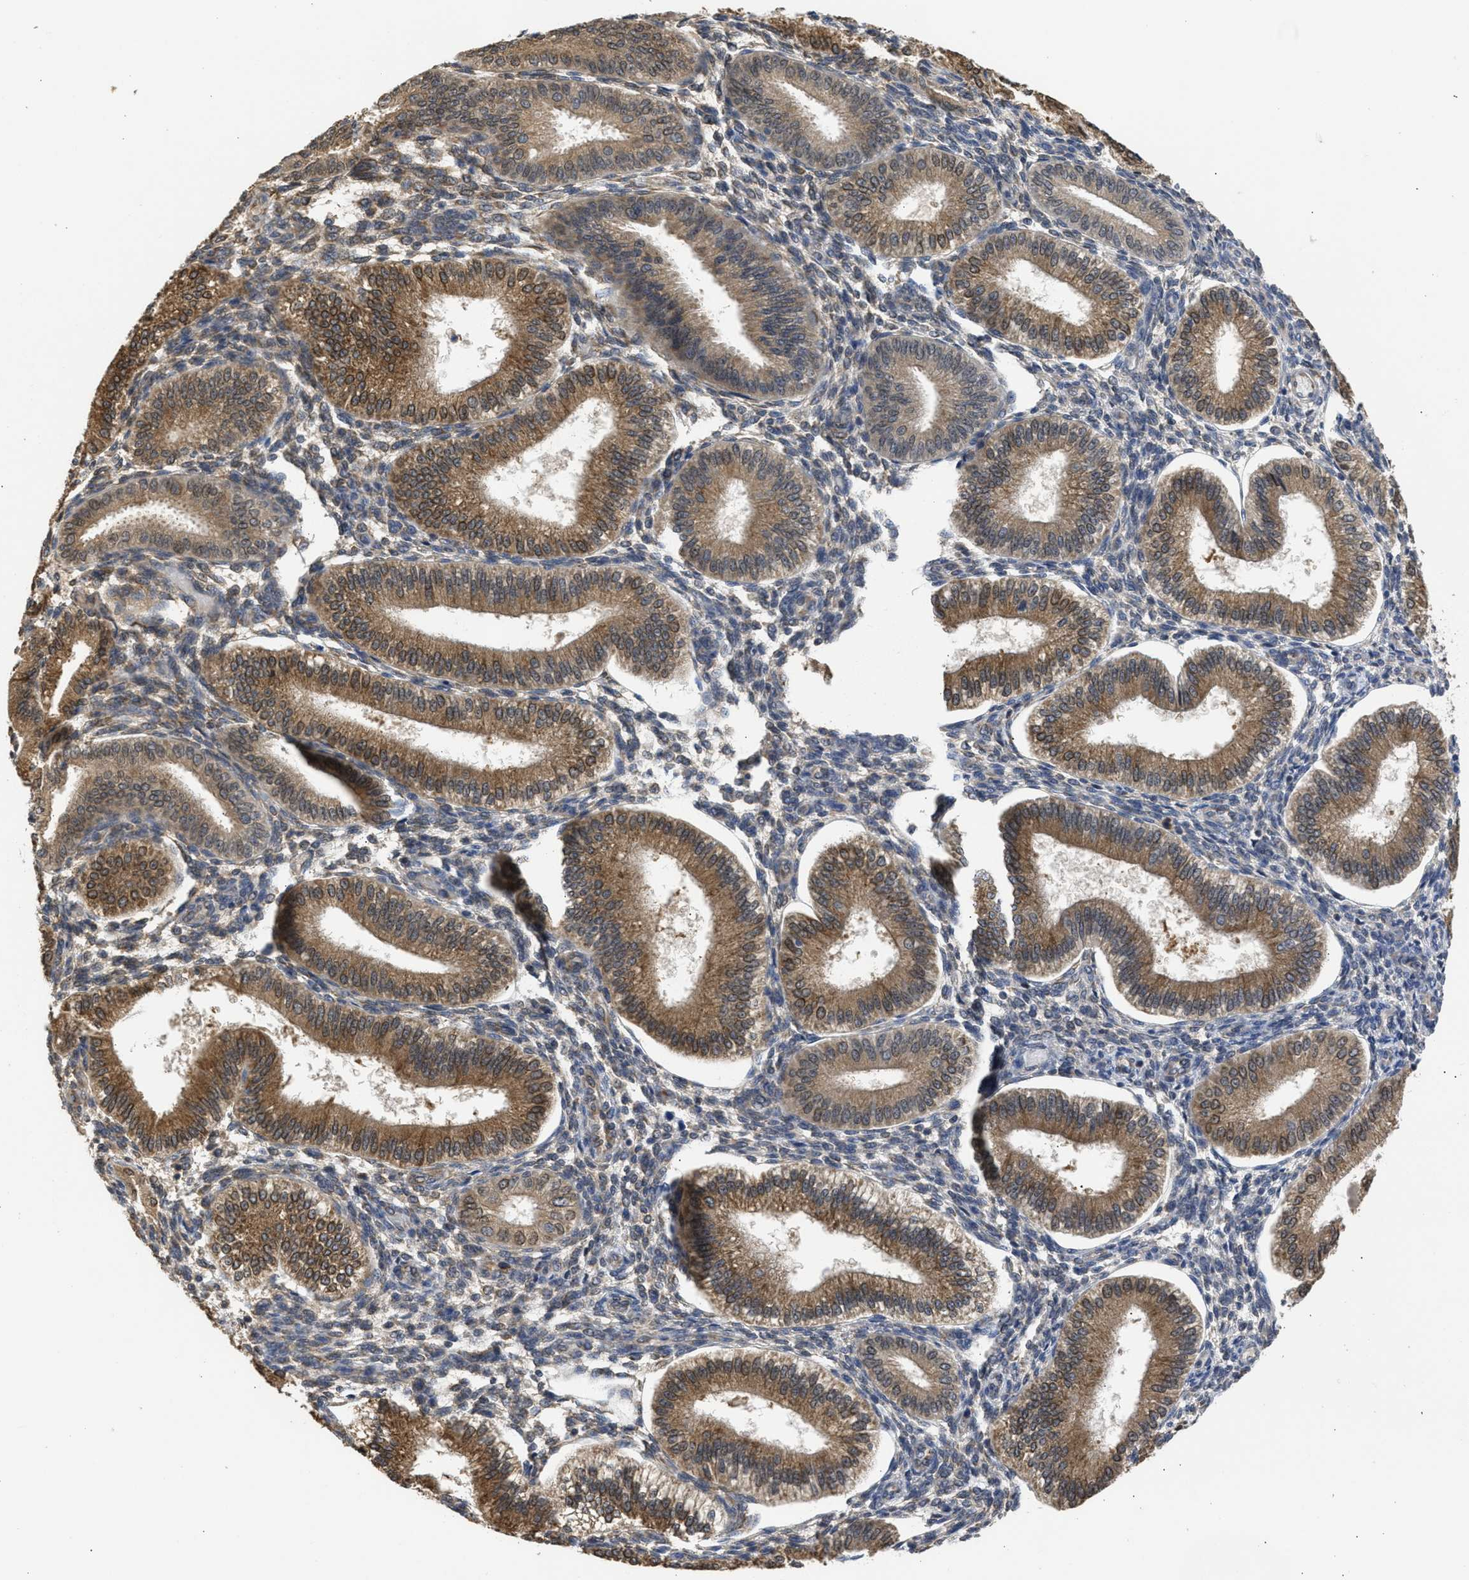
{"staining": {"intensity": "negative", "quantity": "none", "location": "none"}, "tissue": "endometrium", "cell_type": "Cells in endometrial stroma", "image_type": "normal", "snomed": [{"axis": "morphology", "description": "Normal tissue, NOS"}, {"axis": "topography", "description": "Endometrium"}], "caption": "A high-resolution photomicrograph shows immunohistochemistry (IHC) staining of normal endometrium, which displays no significant expression in cells in endometrial stroma. Brightfield microscopy of immunohistochemistry (IHC) stained with DAB (brown) and hematoxylin (blue), captured at high magnification.", "gene": "DNAJC1", "patient": {"sex": "female", "age": 39}}